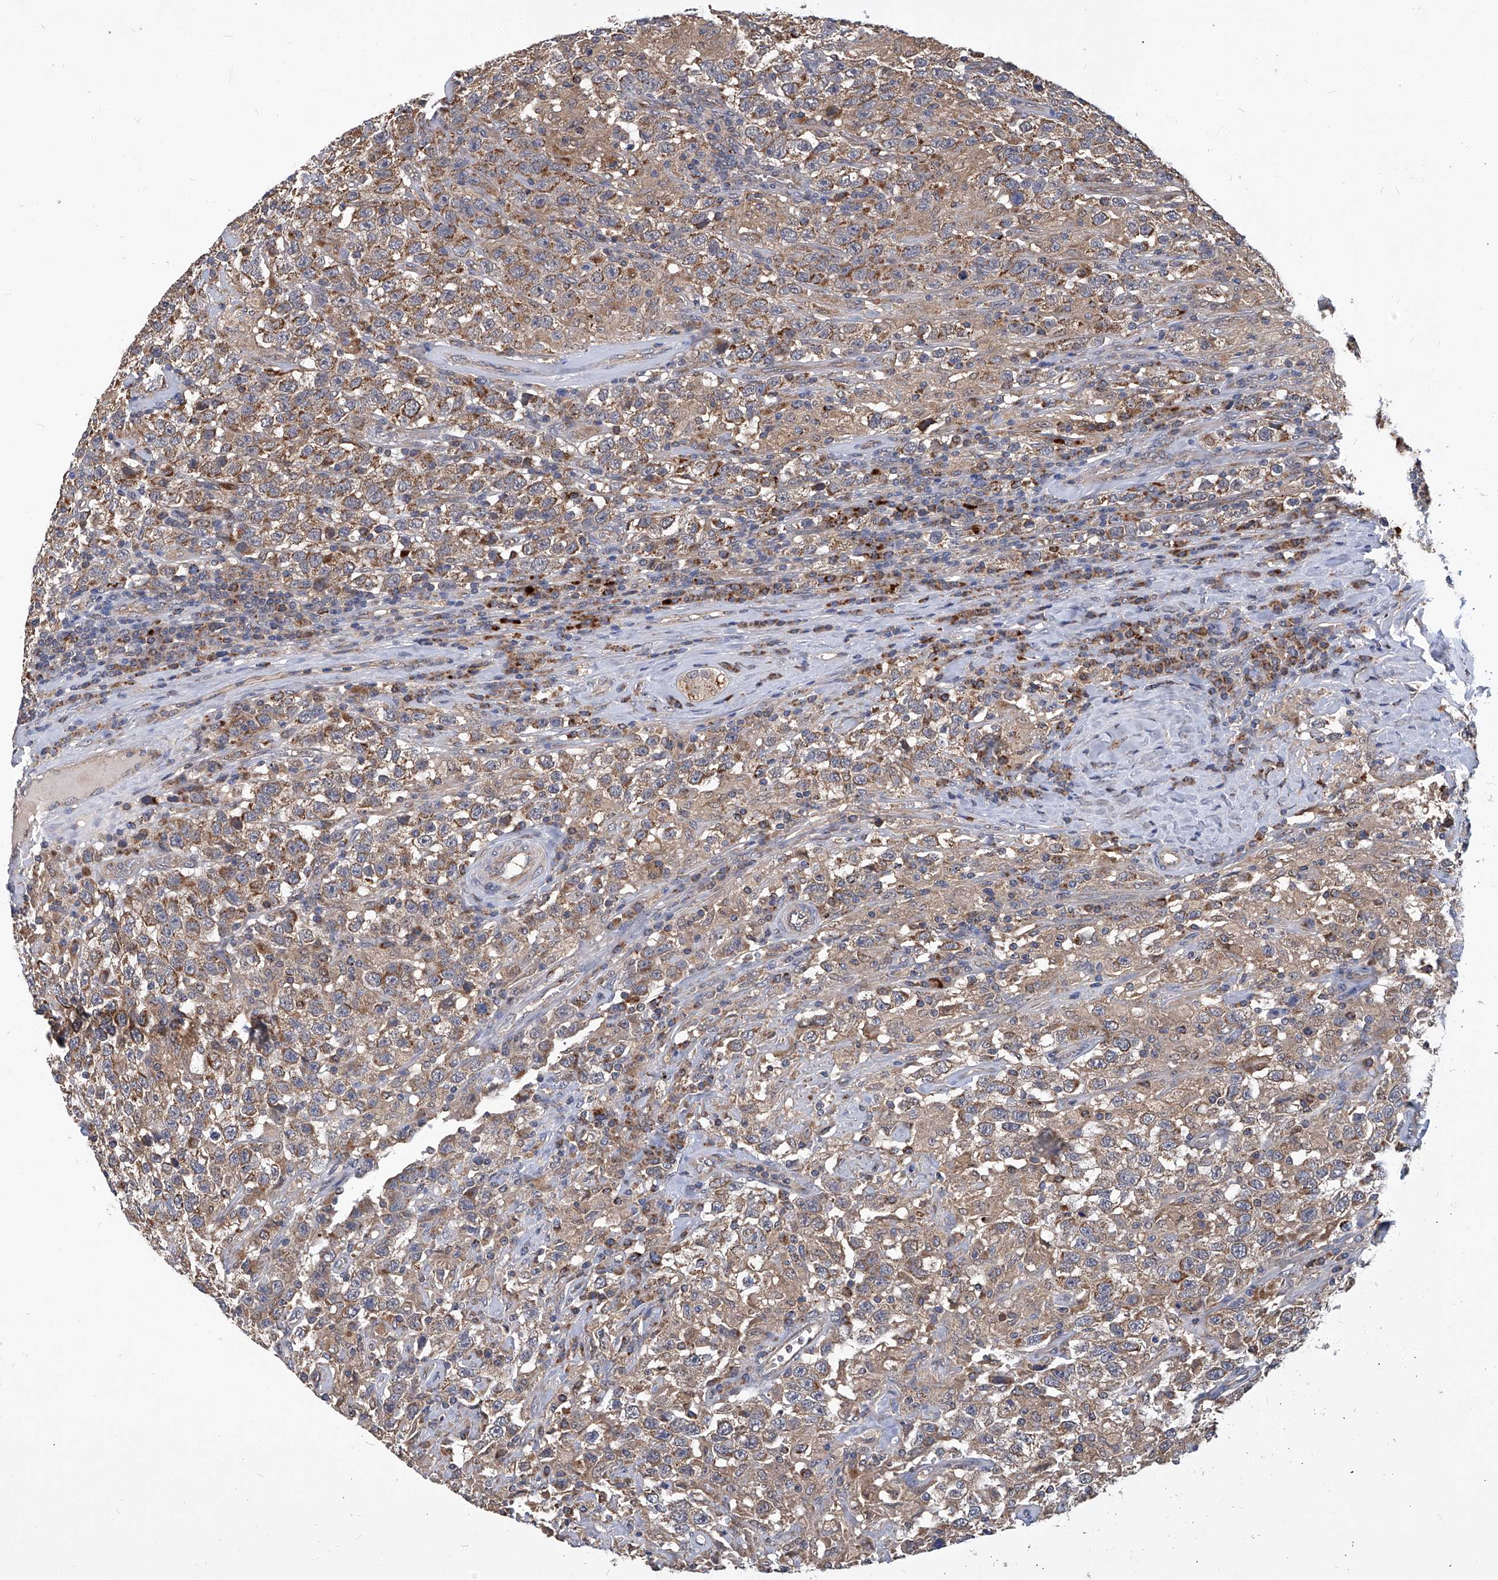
{"staining": {"intensity": "moderate", "quantity": ">75%", "location": "cytoplasmic/membranous"}, "tissue": "testis cancer", "cell_type": "Tumor cells", "image_type": "cancer", "snomed": [{"axis": "morphology", "description": "Seminoma, NOS"}, {"axis": "topography", "description": "Testis"}], "caption": "Human testis cancer (seminoma) stained for a protein (brown) demonstrates moderate cytoplasmic/membranous positive expression in approximately >75% of tumor cells.", "gene": "TNFRSF13B", "patient": {"sex": "male", "age": 41}}